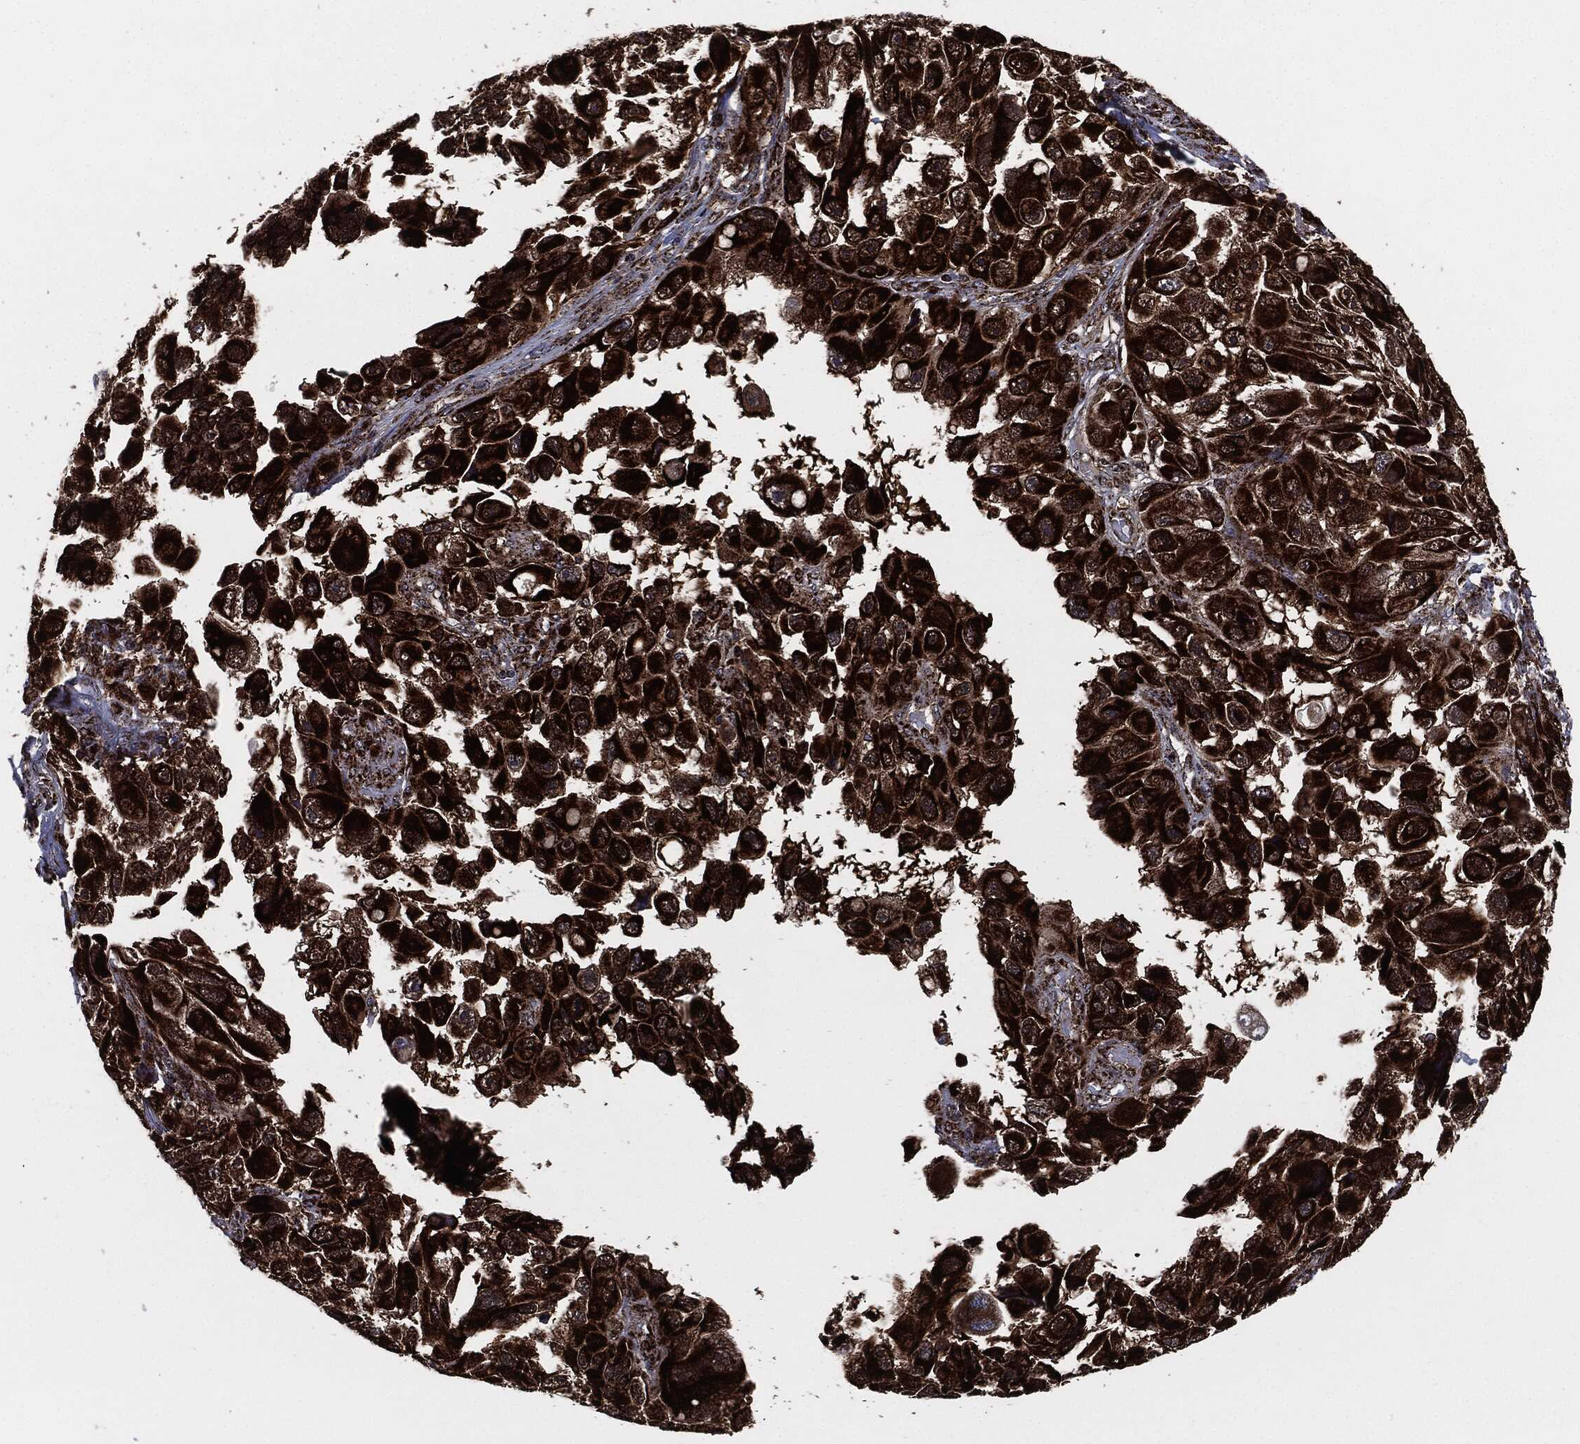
{"staining": {"intensity": "strong", "quantity": ">75%", "location": "cytoplasmic/membranous"}, "tissue": "melanoma", "cell_type": "Tumor cells", "image_type": "cancer", "snomed": [{"axis": "morphology", "description": "Malignant melanoma, NOS"}, {"axis": "topography", "description": "Skin"}], "caption": "High-magnification brightfield microscopy of malignant melanoma stained with DAB (brown) and counterstained with hematoxylin (blue). tumor cells exhibit strong cytoplasmic/membranous staining is present in approximately>75% of cells.", "gene": "FH", "patient": {"sex": "female", "age": 73}}